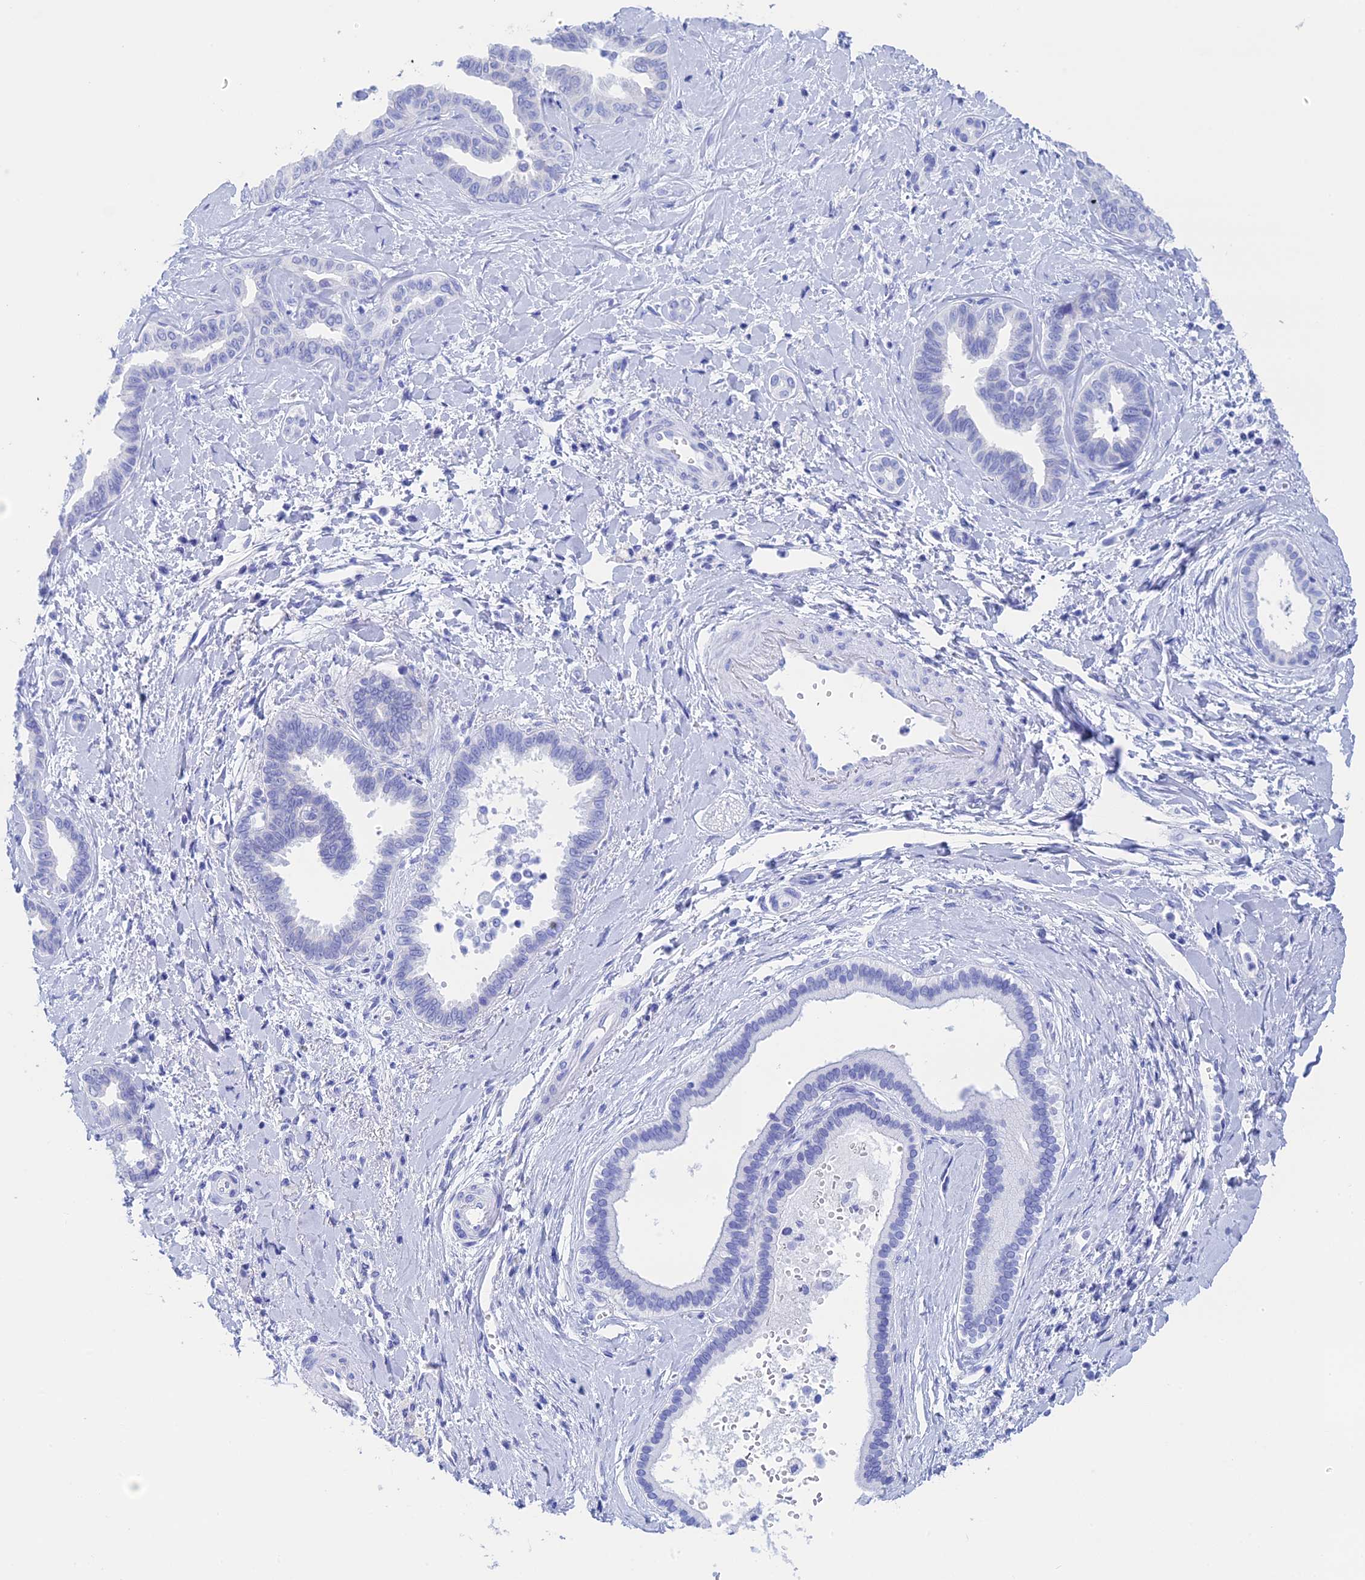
{"staining": {"intensity": "negative", "quantity": "none", "location": "none"}, "tissue": "liver cancer", "cell_type": "Tumor cells", "image_type": "cancer", "snomed": [{"axis": "morphology", "description": "Cholangiocarcinoma"}, {"axis": "topography", "description": "Liver"}], "caption": "DAB immunohistochemical staining of cholangiocarcinoma (liver) reveals no significant staining in tumor cells. (Stains: DAB IHC with hematoxylin counter stain, Microscopy: brightfield microscopy at high magnification).", "gene": "TEX101", "patient": {"sex": "female", "age": 77}}